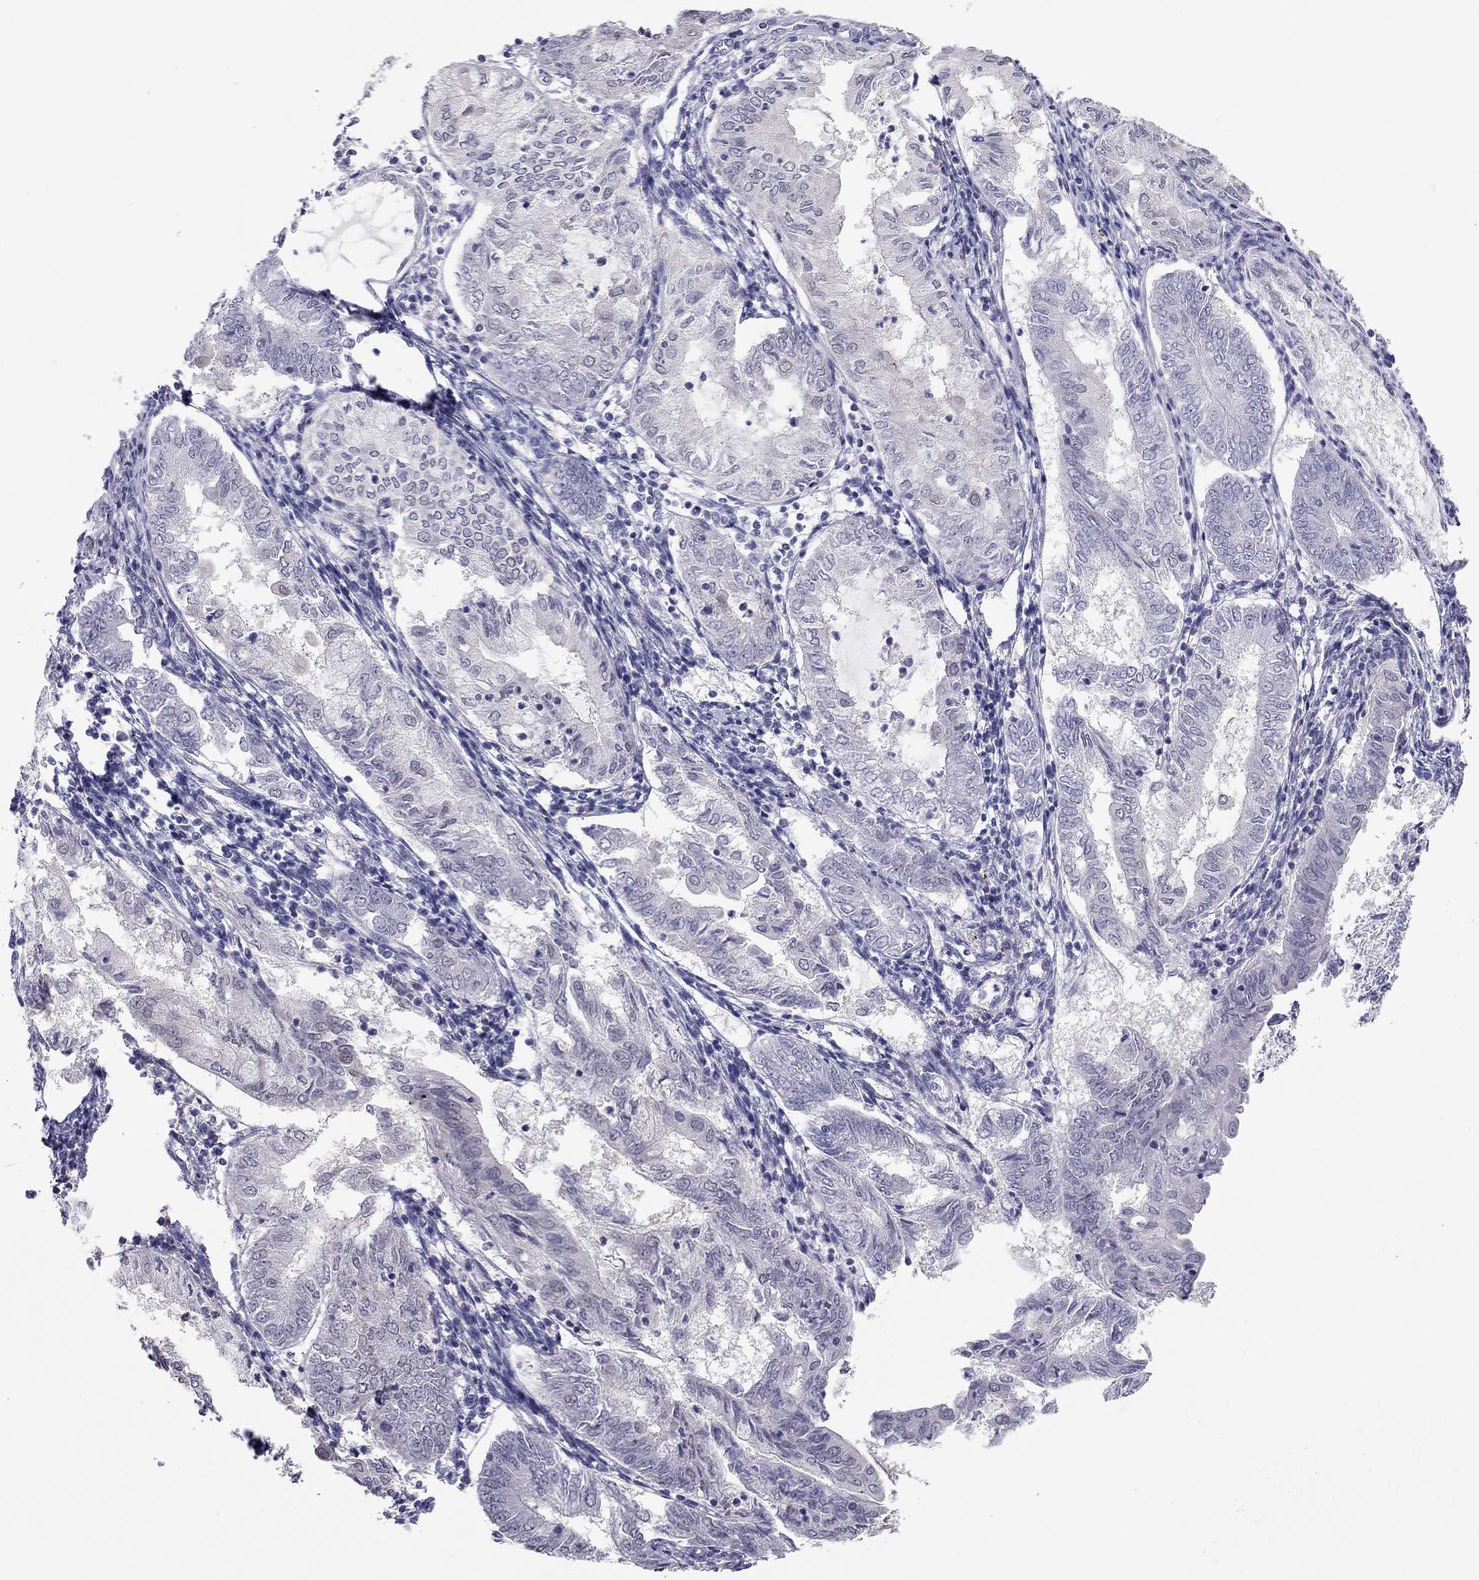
{"staining": {"intensity": "negative", "quantity": "none", "location": "none"}, "tissue": "endometrial cancer", "cell_type": "Tumor cells", "image_type": "cancer", "snomed": [{"axis": "morphology", "description": "Adenocarcinoma, NOS"}, {"axis": "topography", "description": "Endometrium"}], "caption": "DAB immunohistochemical staining of human endometrial cancer reveals no significant staining in tumor cells.", "gene": "HSF2BP", "patient": {"sex": "female", "age": 68}}